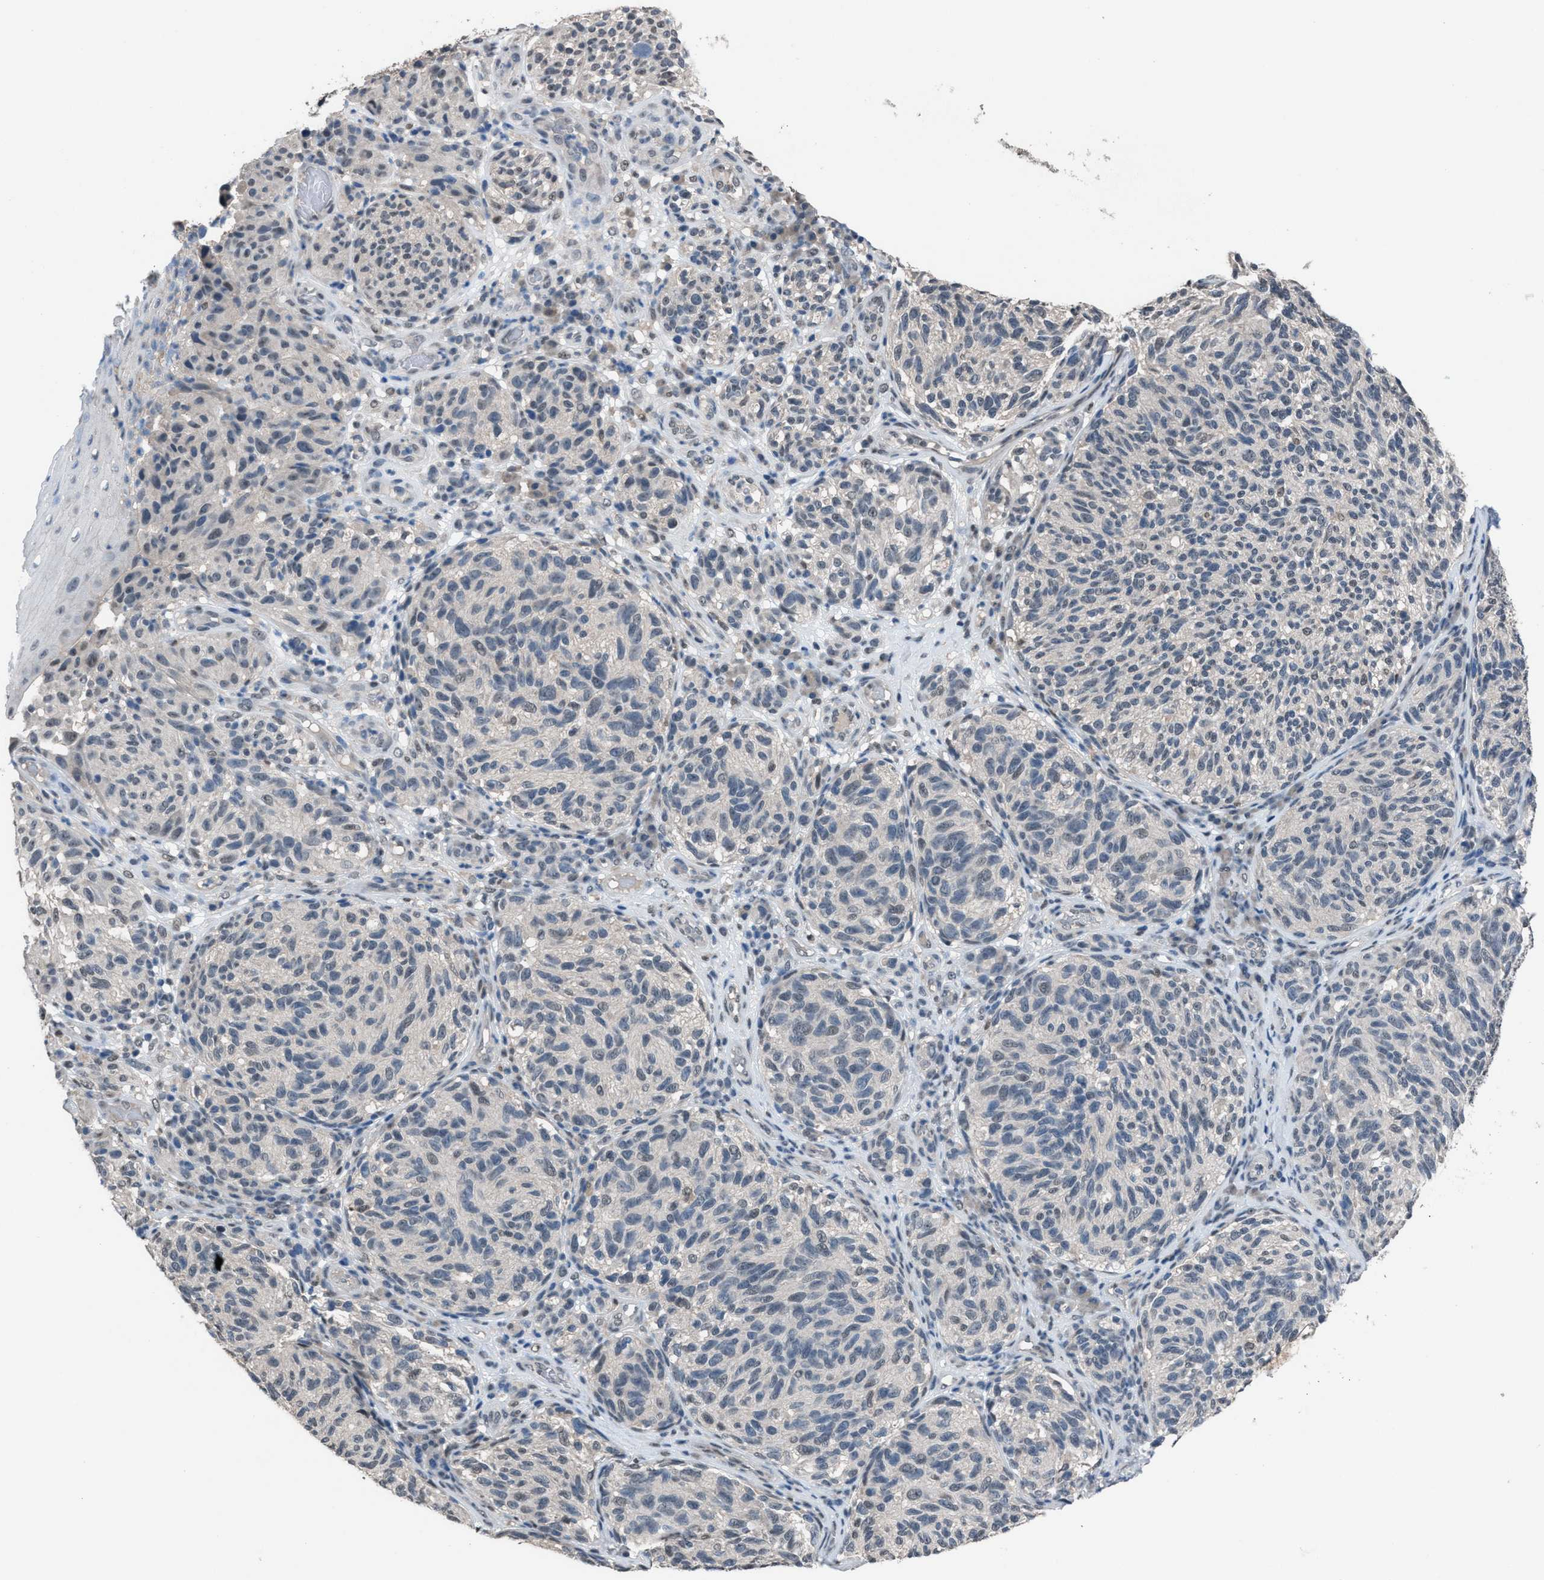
{"staining": {"intensity": "weak", "quantity": "<25%", "location": "nuclear"}, "tissue": "melanoma", "cell_type": "Tumor cells", "image_type": "cancer", "snomed": [{"axis": "morphology", "description": "Malignant melanoma, NOS"}, {"axis": "topography", "description": "Skin"}], "caption": "Human melanoma stained for a protein using immunohistochemistry (IHC) demonstrates no expression in tumor cells.", "gene": "ZNF276", "patient": {"sex": "female", "age": 73}}